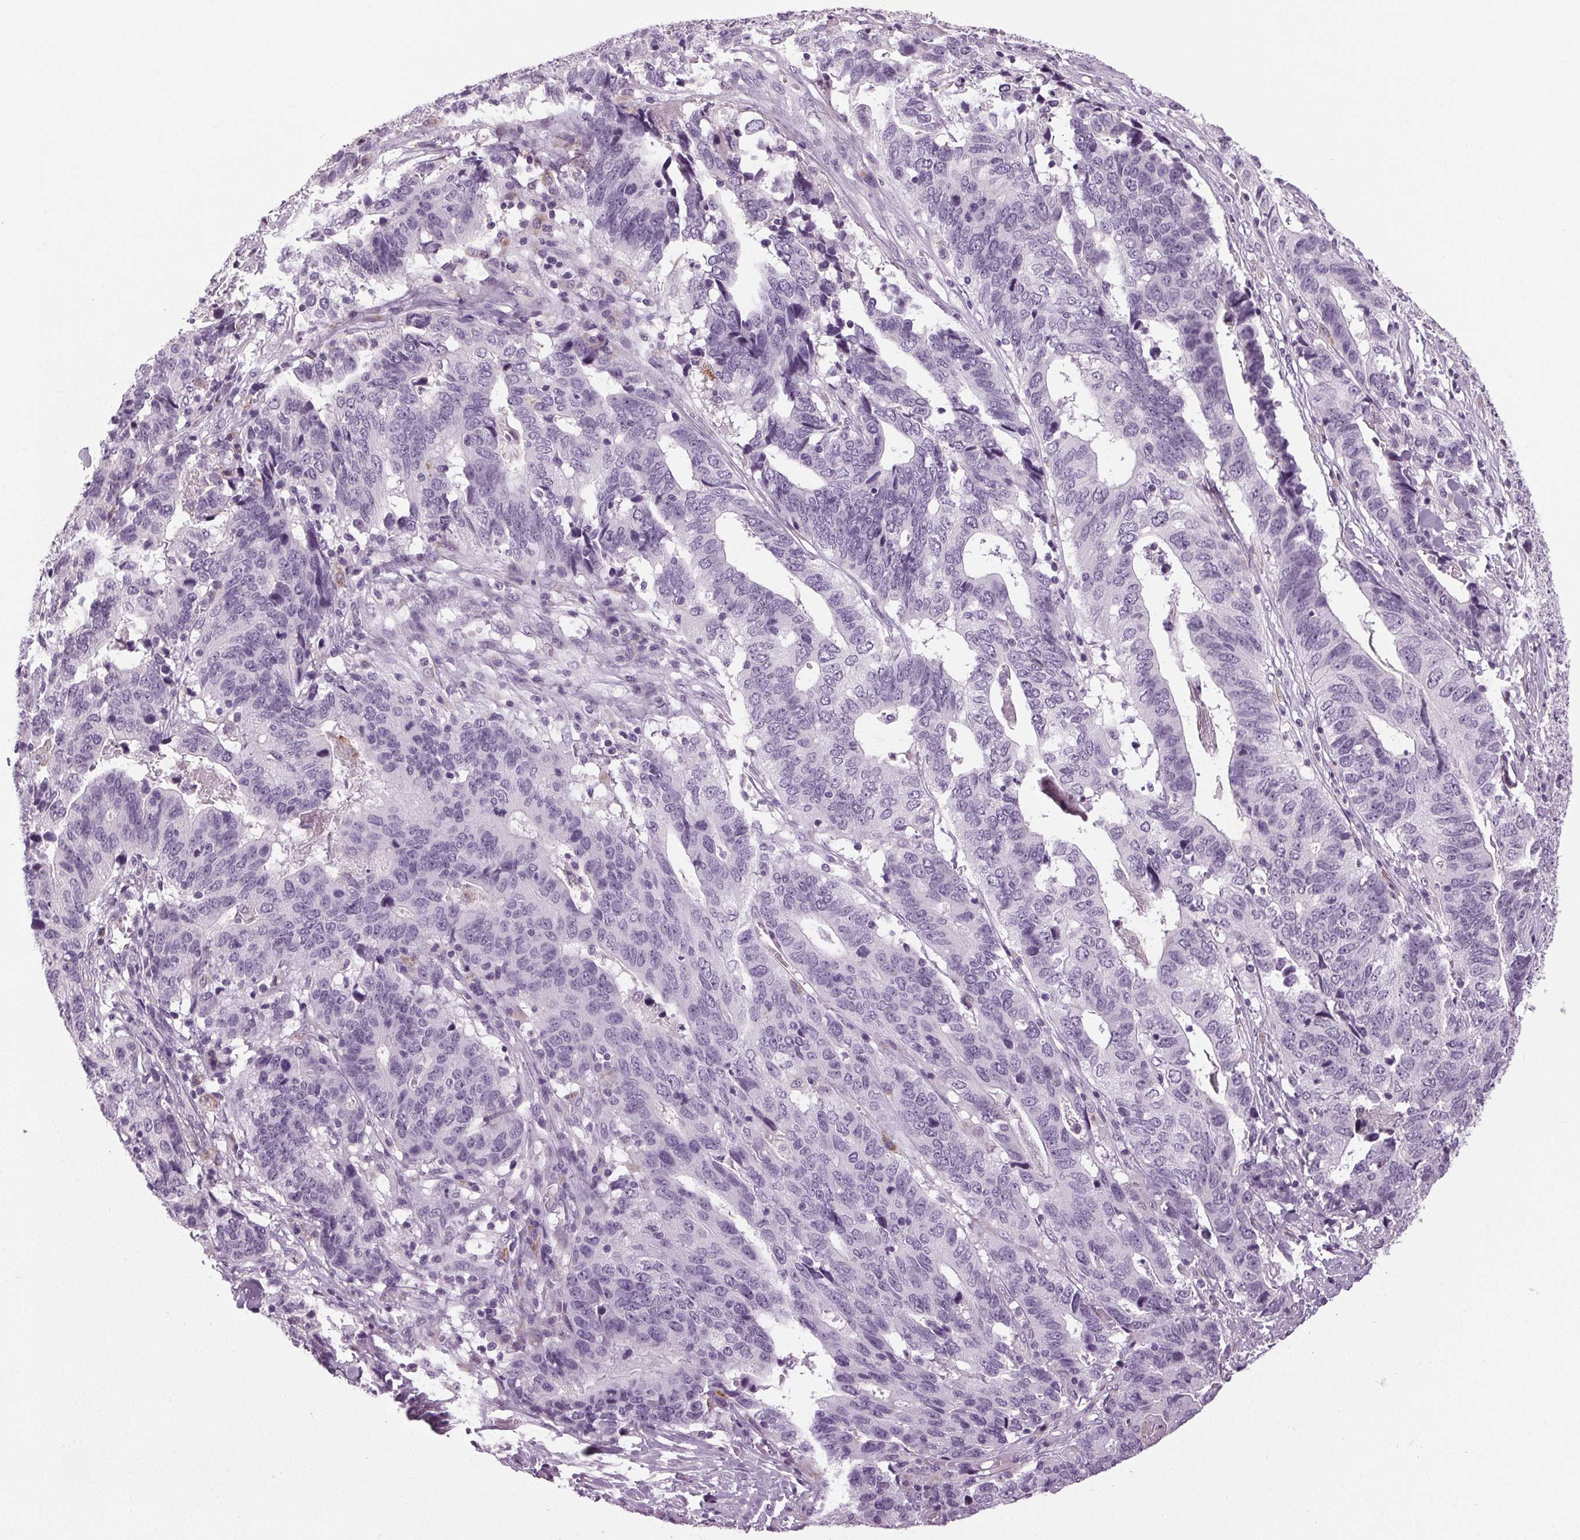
{"staining": {"intensity": "negative", "quantity": "none", "location": "none"}, "tissue": "stomach cancer", "cell_type": "Tumor cells", "image_type": "cancer", "snomed": [{"axis": "morphology", "description": "Adenocarcinoma, NOS"}, {"axis": "topography", "description": "Stomach, upper"}], "caption": "Immunohistochemical staining of human stomach adenocarcinoma displays no significant staining in tumor cells.", "gene": "DNAH12", "patient": {"sex": "female", "age": 67}}